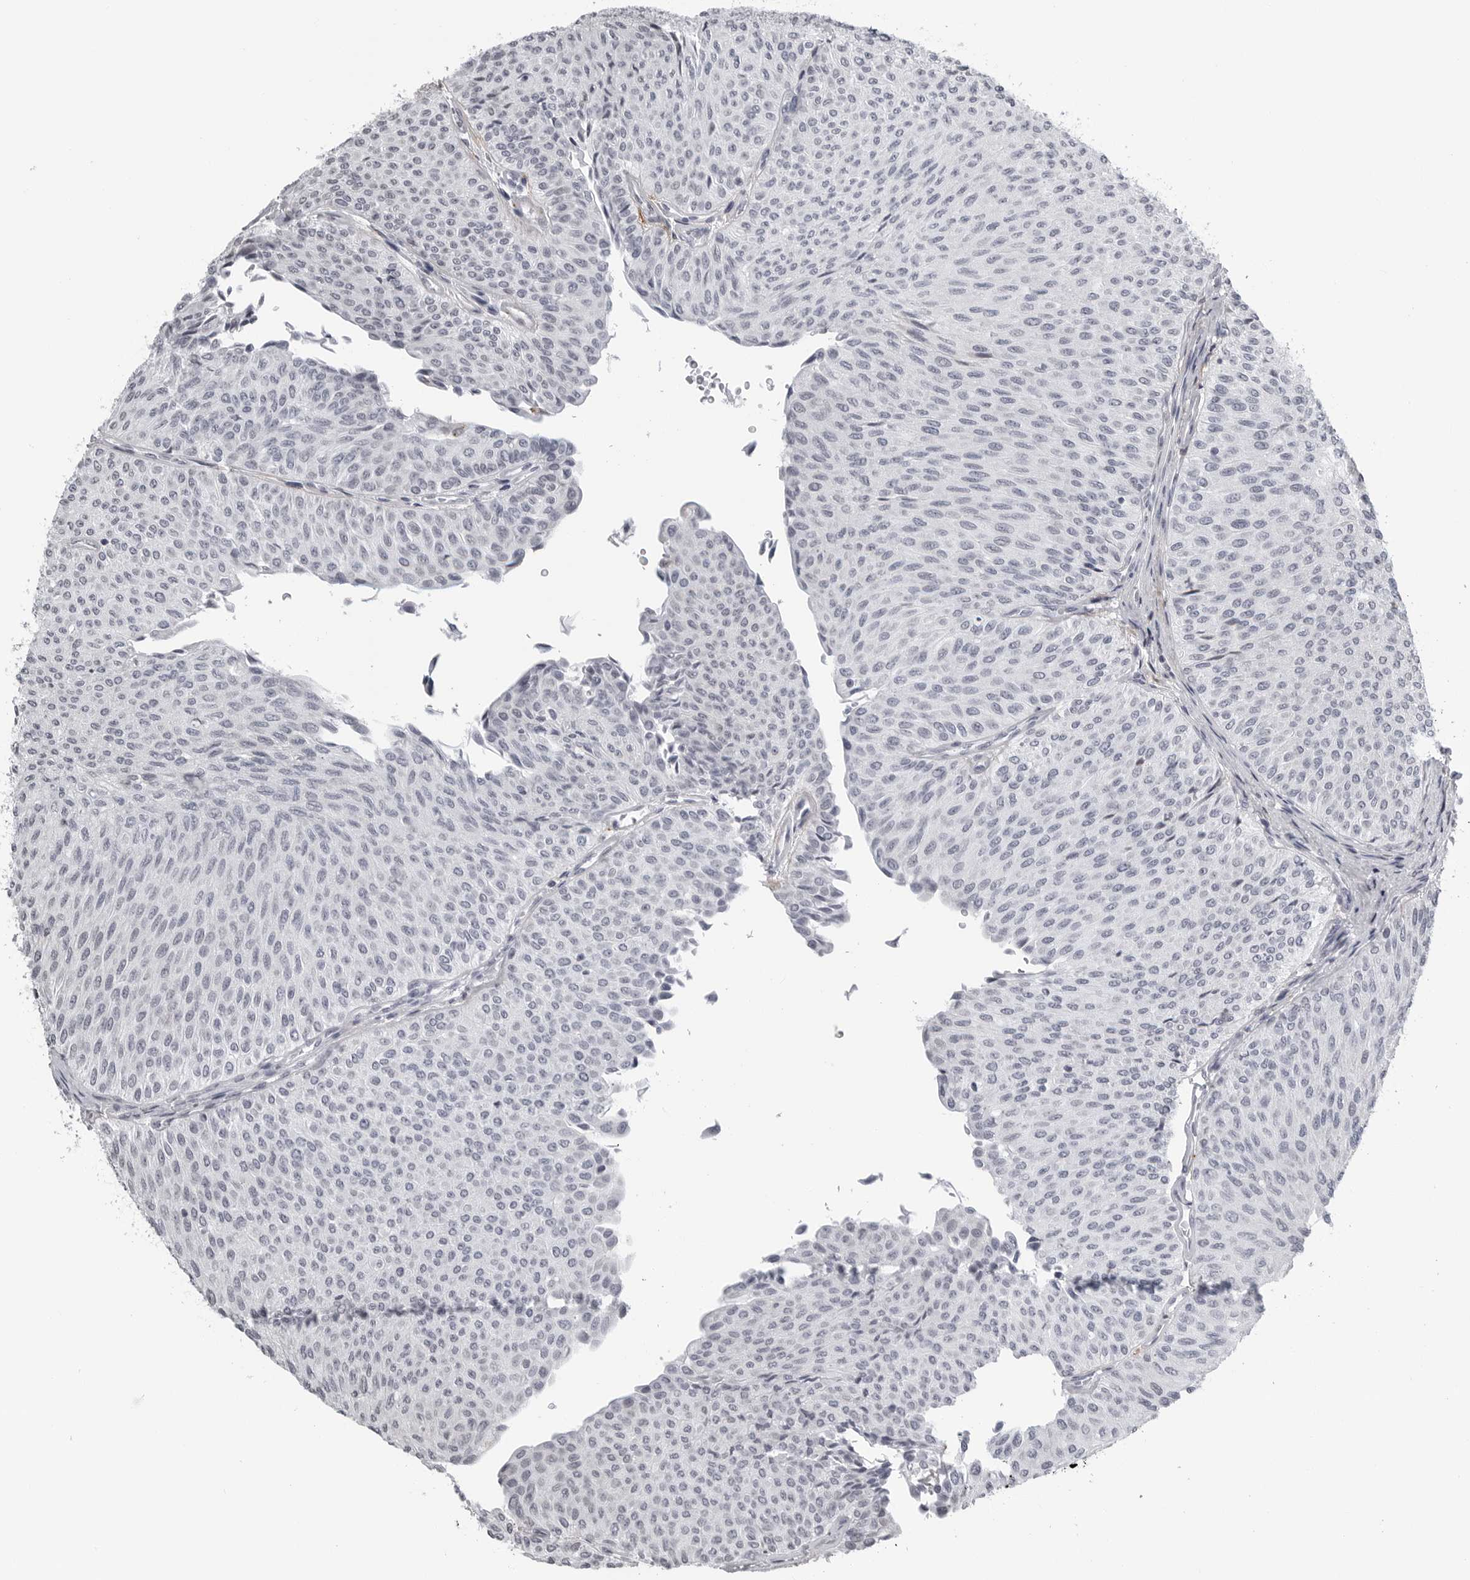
{"staining": {"intensity": "negative", "quantity": "none", "location": "none"}, "tissue": "urothelial cancer", "cell_type": "Tumor cells", "image_type": "cancer", "snomed": [{"axis": "morphology", "description": "Urothelial carcinoma, Low grade"}, {"axis": "topography", "description": "Urinary bladder"}], "caption": "High power microscopy histopathology image of an immunohistochemistry (IHC) image of urothelial cancer, revealing no significant staining in tumor cells.", "gene": "CXCR5", "patient": {"sex": "male", "age": 78}}